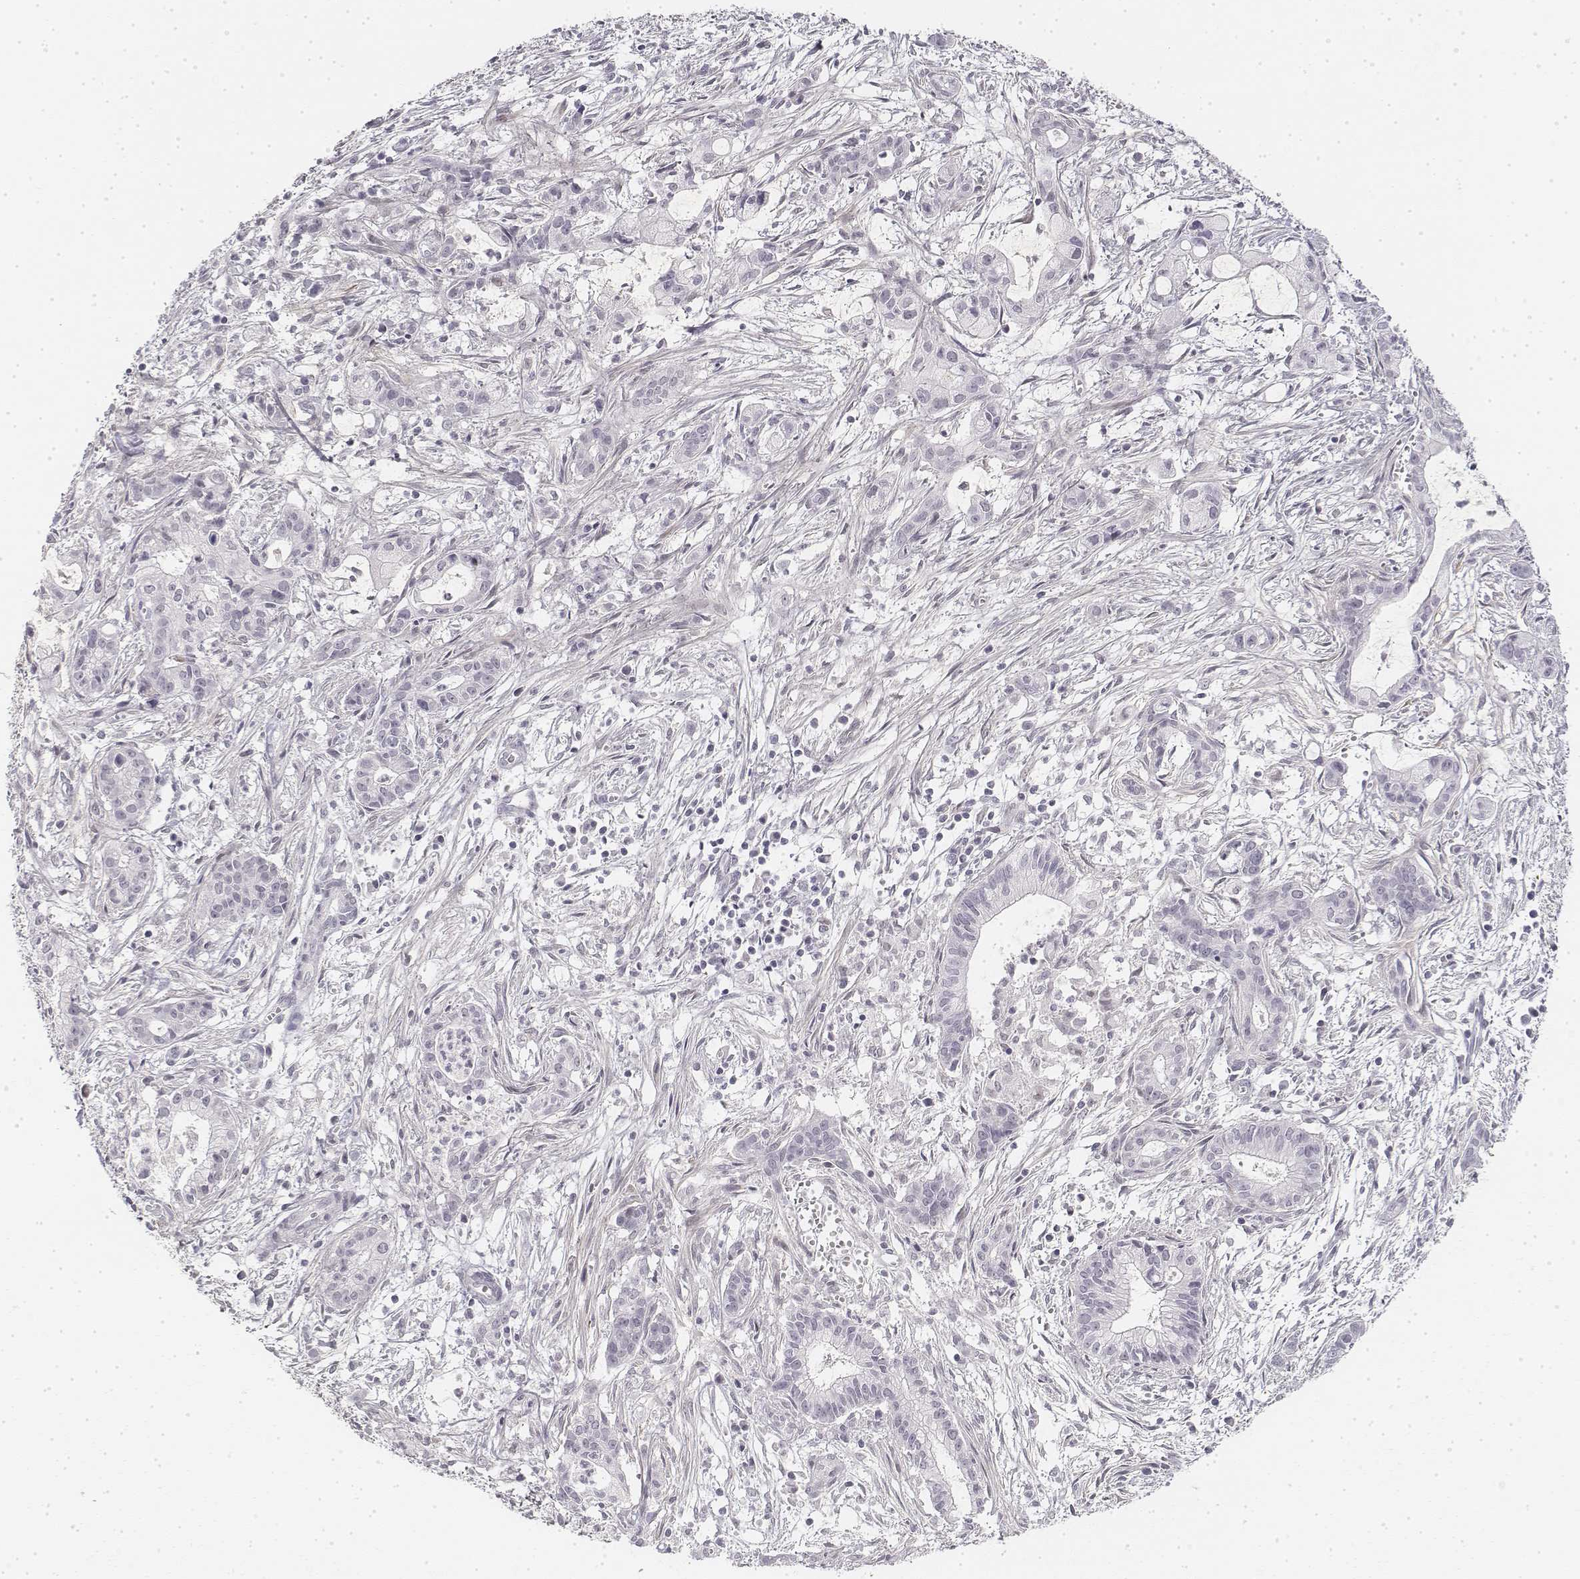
{"staining": {"intensity": "negative", "quantity": "none", "location": "none"}, "tissue": "pancreatic cancer", "cell_type": "Tumor cells", "image_type": "cancer", "snomed": [{"axis": "morphology", "description": "Adenocarcinoma, NOS"}, {"axis": "topography", "description": "Pancreas"}], "caption": "Pancreatic adenocarcinoma stained for a protein using immunohistochemistry (IHC) exhibits no staining tumor cells.", "gene": "KRT84", "patient": {"sex": "male", "age": 48}}